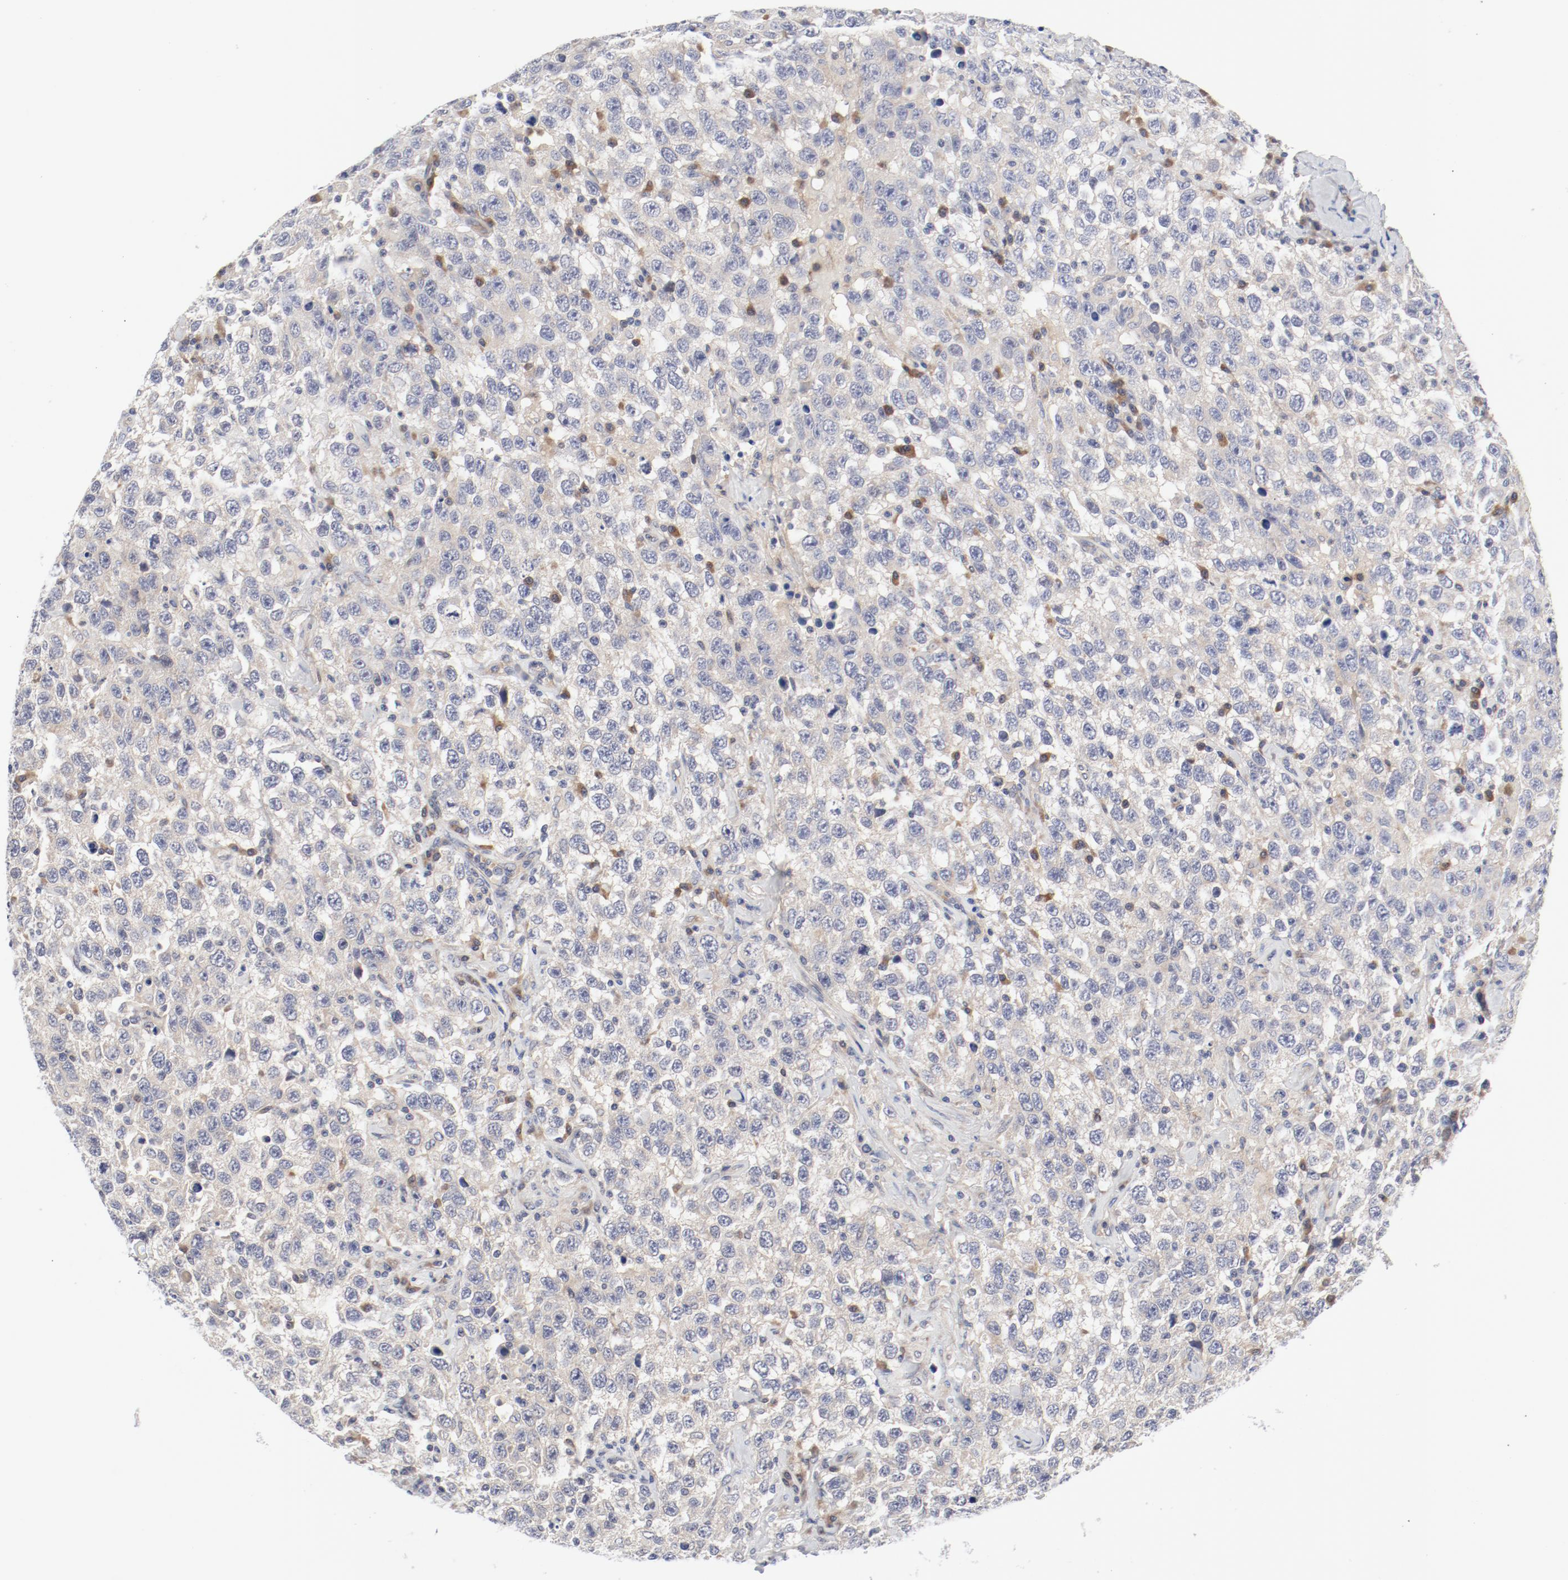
{"staining": {"intensity": "negative", "quantity": "none", "location": "none"}, "tissue": "testis cancer", "cell_type": "Tumor cells", "image_type": "cancer", "snomed": [{"axis": "morphology", "description": "Seminoma, NOS"}, {"axis": "topography", "description": "Testis"}], "caption": "Testis cancer (seminoma) stained for a protein using immunohistochemistry displays no expression tumor cells.", "gene": "BAD", "patient": {"sex": "male", "age": 41}}